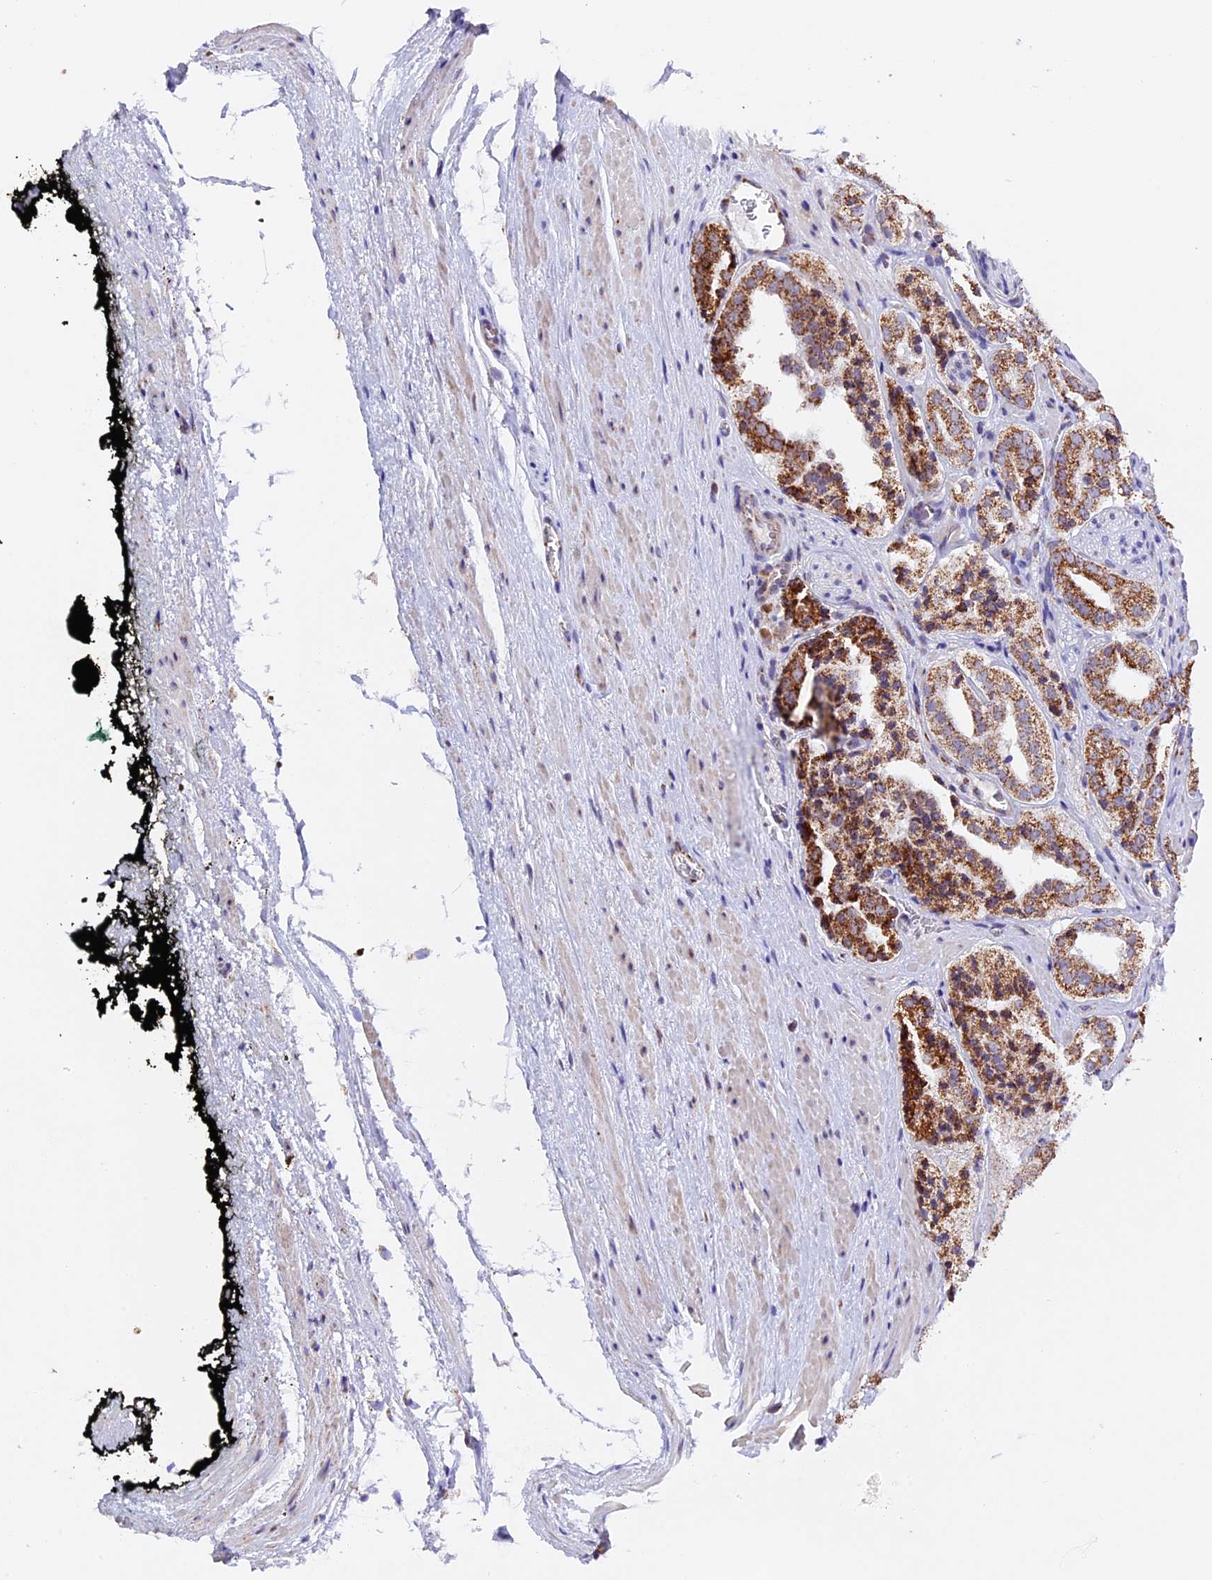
{"staining": {"intensity": "moderate", "quantity": ">75%", "location": "cytoplasmic/membranous"}, "tissue": "prostate cancer", "cell_type": "Tumor cells", "image_type": "cancer", "snomed": [{"axis": "morphology", "description": "Adenocarcinoma, High grade"}, {"axis": "topography", "description": "Prostate"}], "caption": "Brown immunohistochemical staining in human prostate high-grade adenocarcinoma demonstrates moderate cytoplasmic/membranous positivity in approximately >75% of tumor cells. (DAB (3,3'-diaminobenzidine) IHC with brightfield microscopy, high magnification).", "gene": "TFAM", "patient": {"sex": "male", "age": 71}}